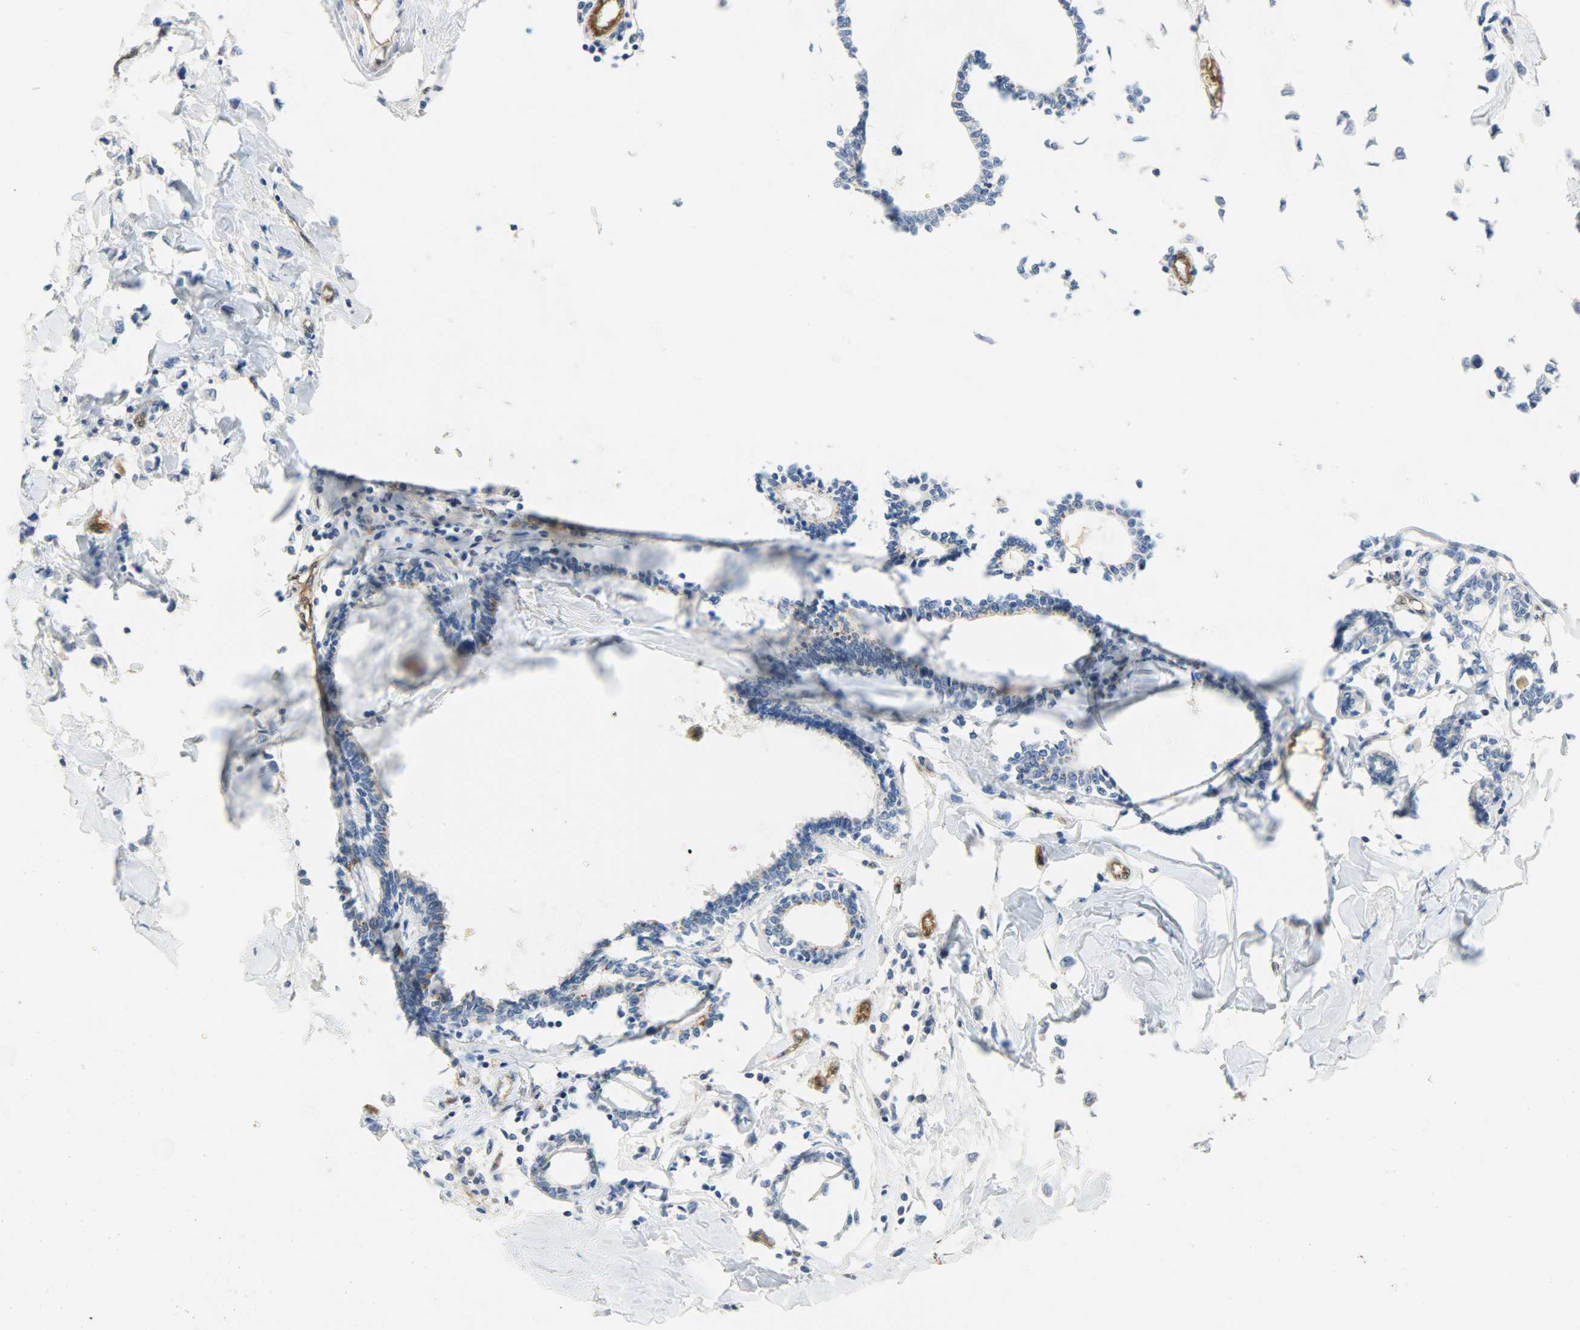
{"staining": {"intensity": "negative", "quantity": "none", "location": "none"}, "tissue": "breast cancer", "cell_type": "Tumor cells", "image_type": "cancer", "snomed": [{"axis": "morphology", "description": "Lobular carcinoma"}, {"axis": "topography", "description": "Breast"}], "caption": "This is an immunohistochemistry histopathology image of human breast cancer (lobular carcinoma). There is no positivity in tumor cells.", "gene": "FKBP1A", "patient": {"sex": "female", "age": 51}}